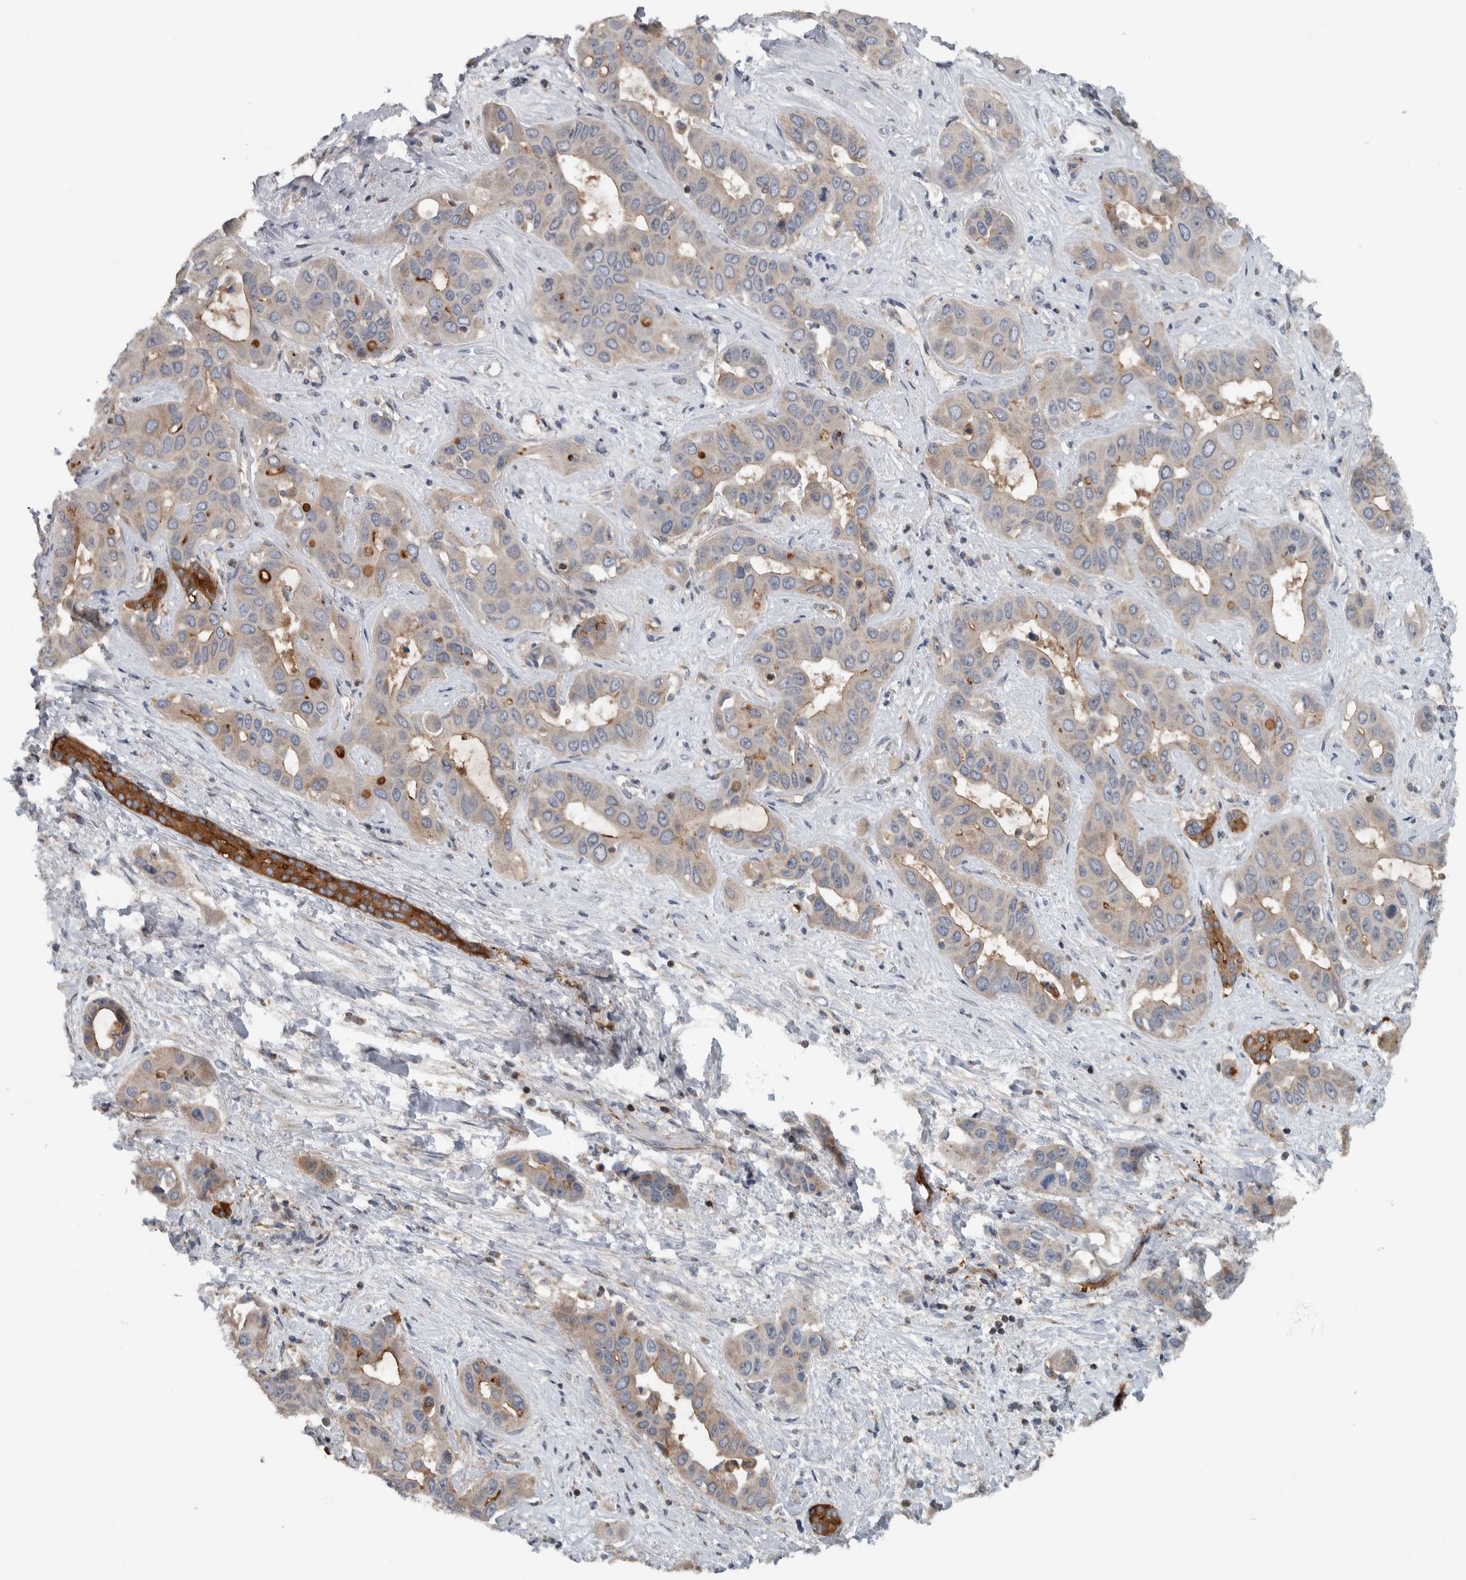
{"staining": {"intensity": "weak", "quantity": "25%-75%", "location": "cytoplasmic/membranous"}, "tissue": "liver cancer", "cell_type": "Tumor cells", "image_type": "cancer", "snomed": [{"axis": "morphology", "description": "Cholangiocarcinoma"}, {"axis": "topography", "description": "Liver"}], "caption": "Immunohistochemistry (IHC) of human liver cancer exhibits low levels of weak cytoplasmic/membranous staining in about 25%-75% of tumor cells.", "gene": "BAIAP2L1", "patient": {"sex": "female", "age": 52}}